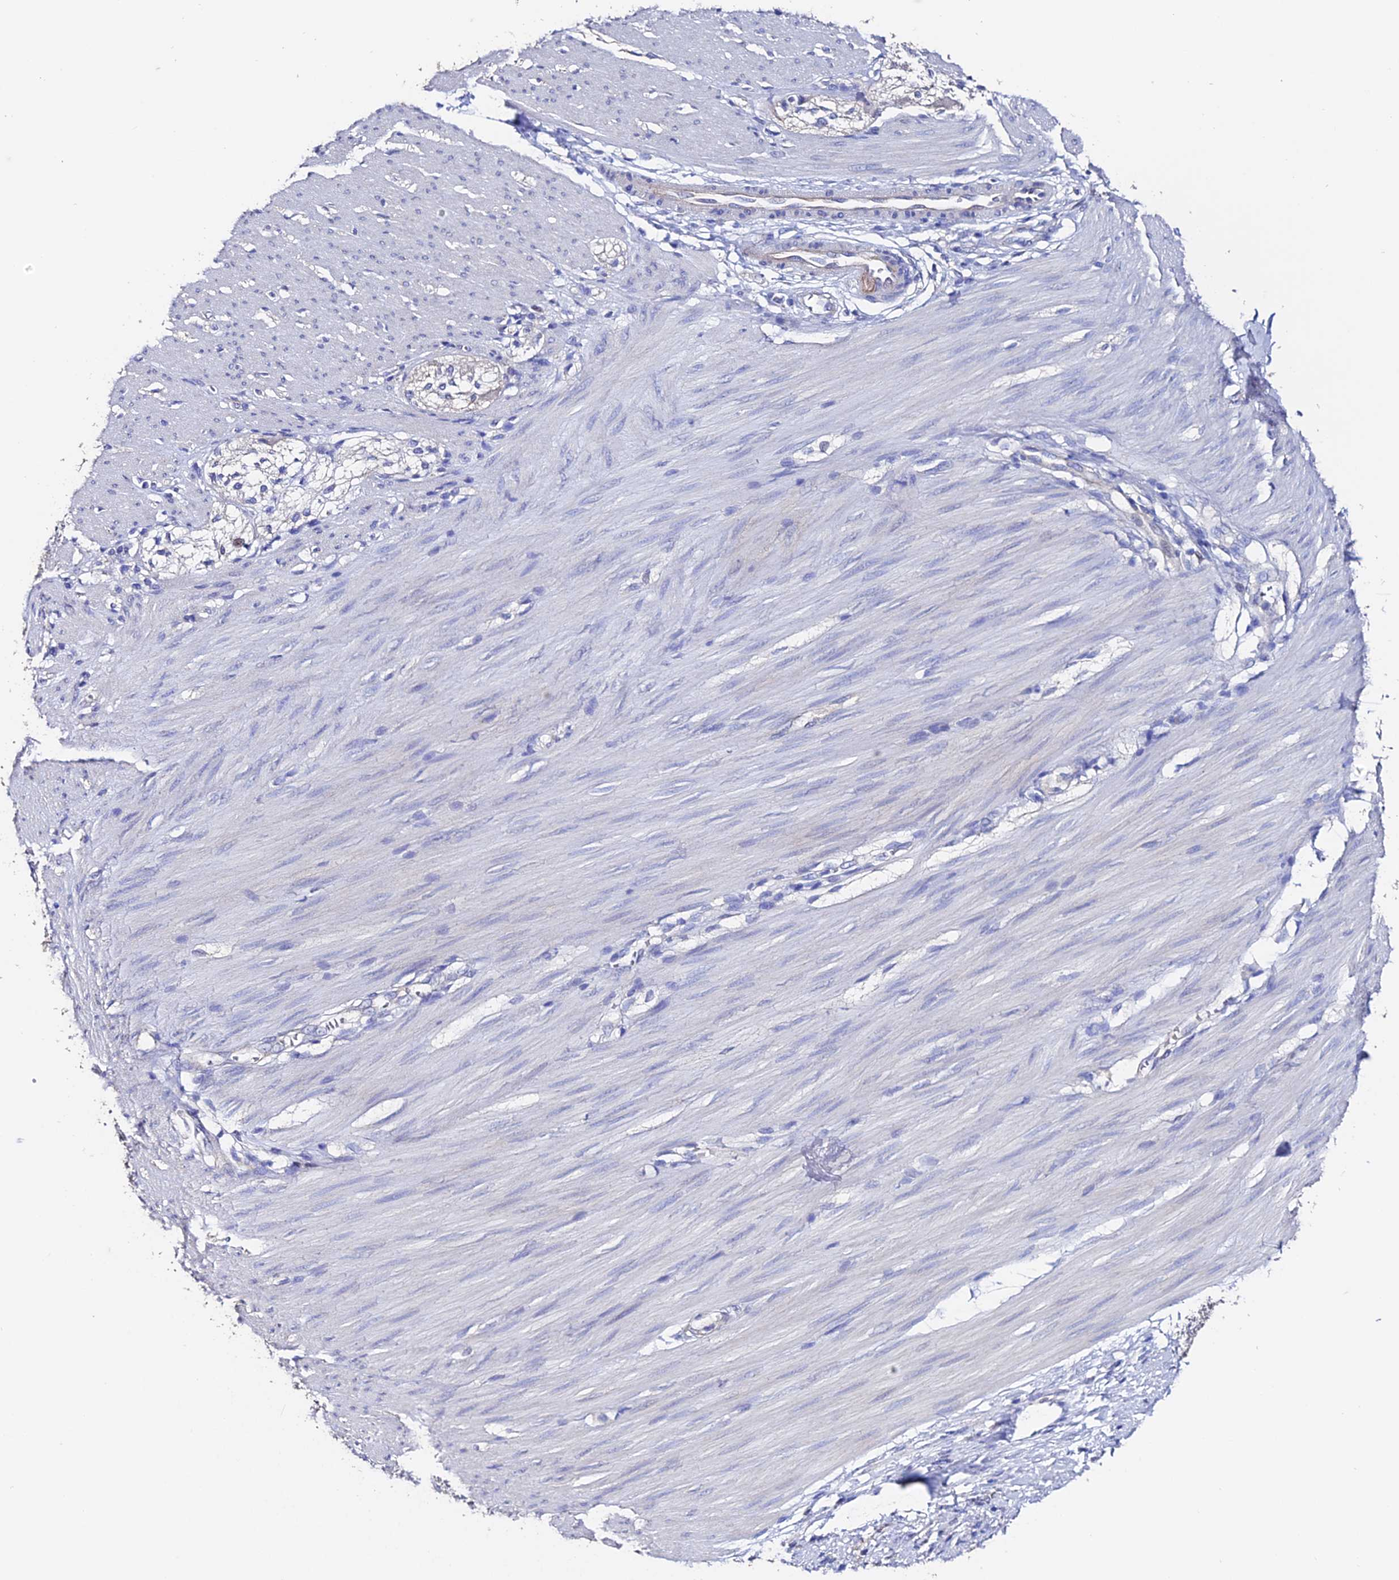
{"staining": {"intensity": "negative", "quantity": "none", "location": "none"}, "tissue": "smooth muscle", "cell_type": "Smooth muscle cells", "image_type": "normal", "snomed": [{"axis": "morphology", "description": "Normal tissue, NOS"}, {"axis": "morphology", "description": "Adenocarcinoma, NOS"}, {"axis": "topography", "description": "Colon"}, {"axis": "topography", "description": "Peripheral nerve tissue"}], "caption": "This is an immunohistochemistry (IHC) histopathology image of normal human smooth muscle. There is no staining in smooth muscle cells.", "gene": "ESM1", "patient": {"sex": "male", "age": 14}}